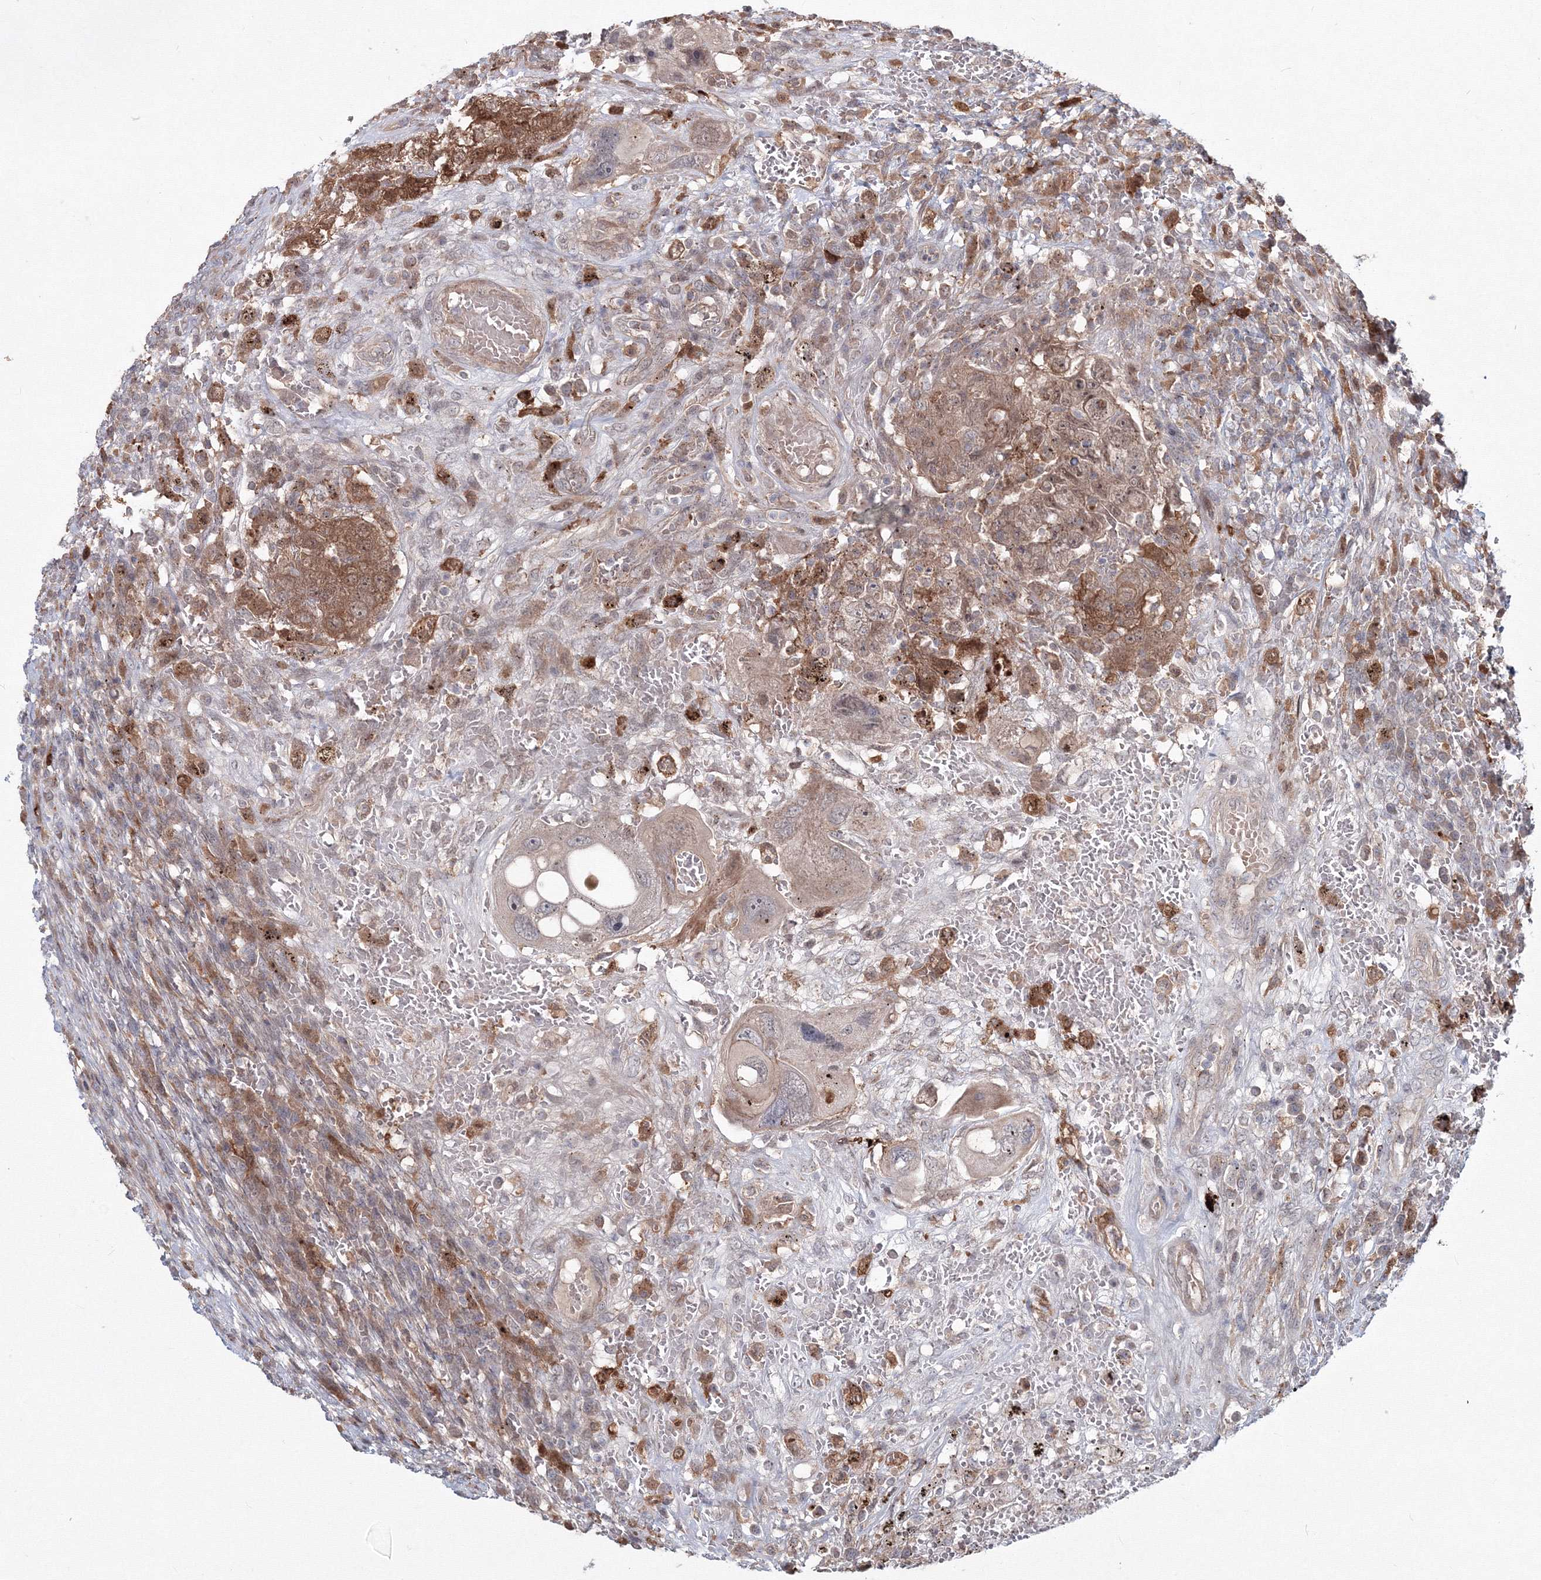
{"staining": {"intensity": "moderate", "quantity": ">75%", "location": "cytoplasmic/membranous"}, "tissue": "testis cancer", "cell_type": "Tumor cells", "image_type": "cancer", "snomed": [{"axis": "morphology", "description": "Carcinoma, Embryonal, NOS"}, {"axis": "topography", "description": "Testis"}], "caption": "A micrograph of testis embryonal carcinoma stained for a protein reveals moderate cytoplasmic/membranous brown staining in tumor cells.", "gene": "MKRN2", "patient": {"sex": "male", "age": 26}}